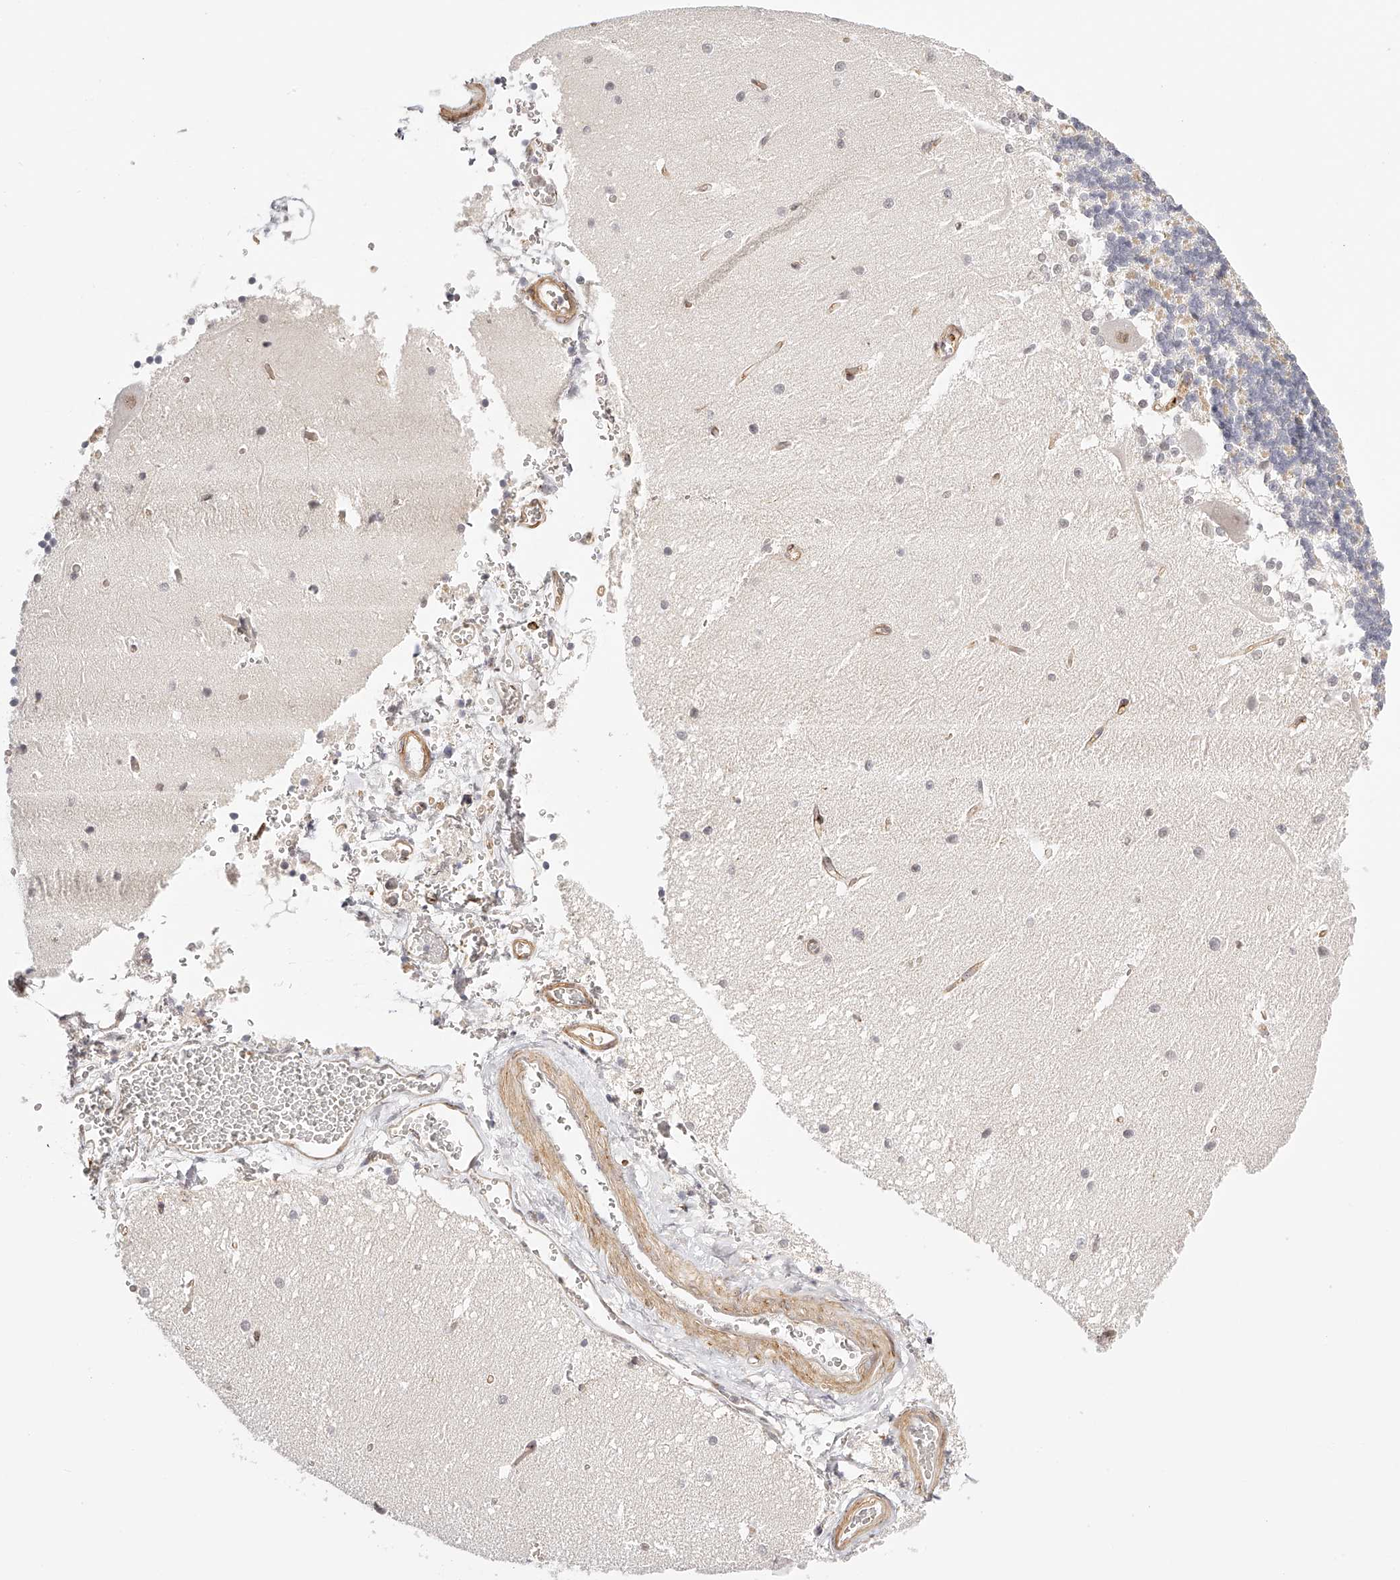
{"staining": {"intensity": "negative", "quantity": "none", "location": "none"}, "tissue": "cerebellum", "cell_type": "Cells in granular layer", "image_type": "normal", "snomed": [{"axis": "morphology", "description": "Normal tissue, NOS"}, {"axis": "topography", "description": "Cerebellum"}], "caption": "Immunohistochemistry image of benign human cerebellum stained for a protein (brown), which demonstrates no staining in cells in granular layer.", "gene": "SYNC", "patient": {"sex": "male", "age": 37}}